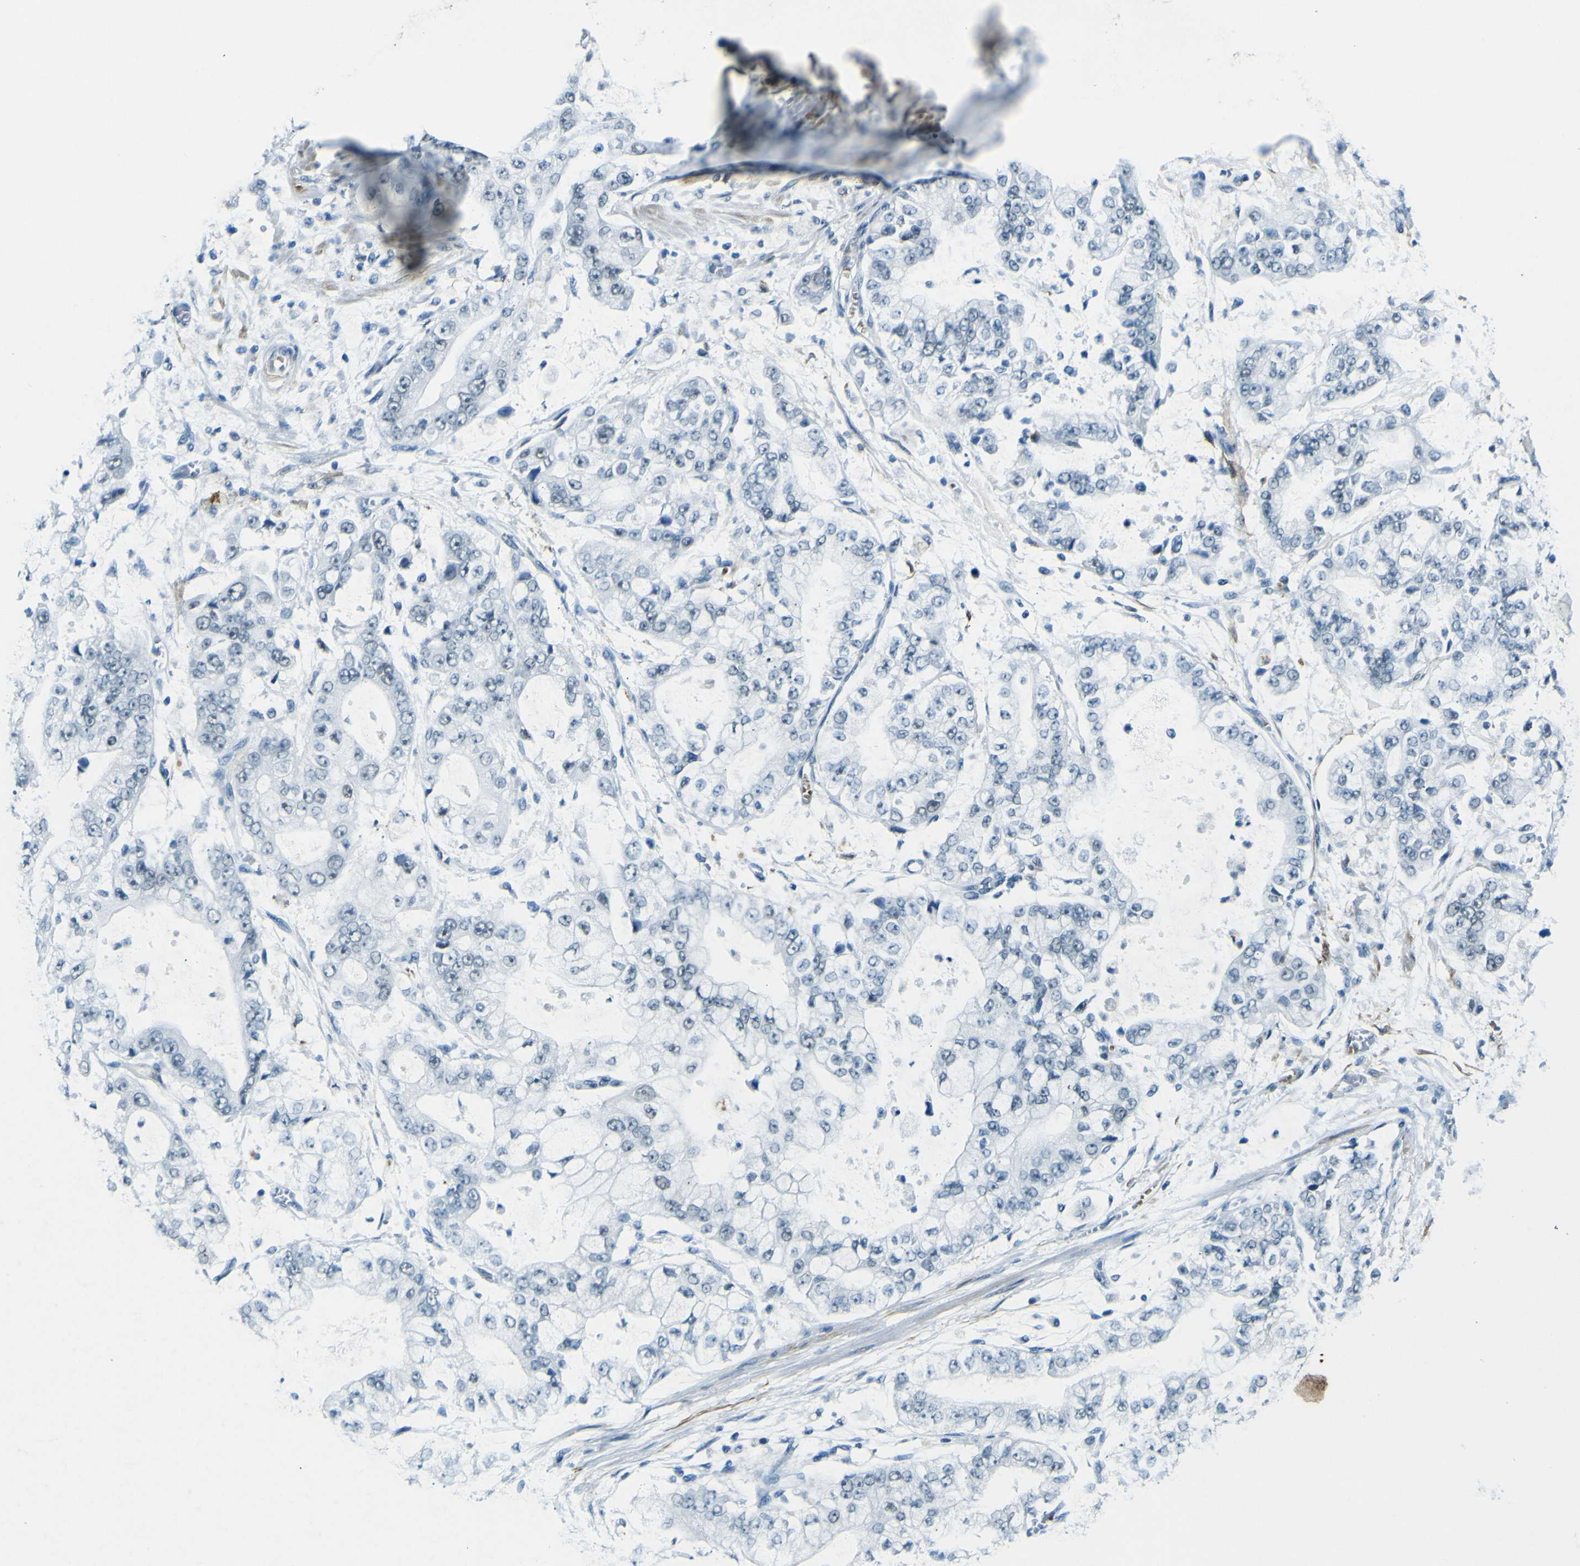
{"staining": {"intensity": "negative", "quantity": "none", "location": "none"}, "tissue": "stomach cancer", "cell_type": "Tumor cells", "image_type": "cancer", "snomed": [{"axis": "morphology", "description": "Adenocarcinoma, NOS"}, {"axis": "topography", "description": "Stomach"}], "caption": "Immunohistochemistry (IHC) image of neoplastic tissue: human stomach adenocarcinoma stained with DAB shows no significant protein expression in tumor cells.", "gene": "CEBPG", "patient": {"sex": "male", "age": 76}}